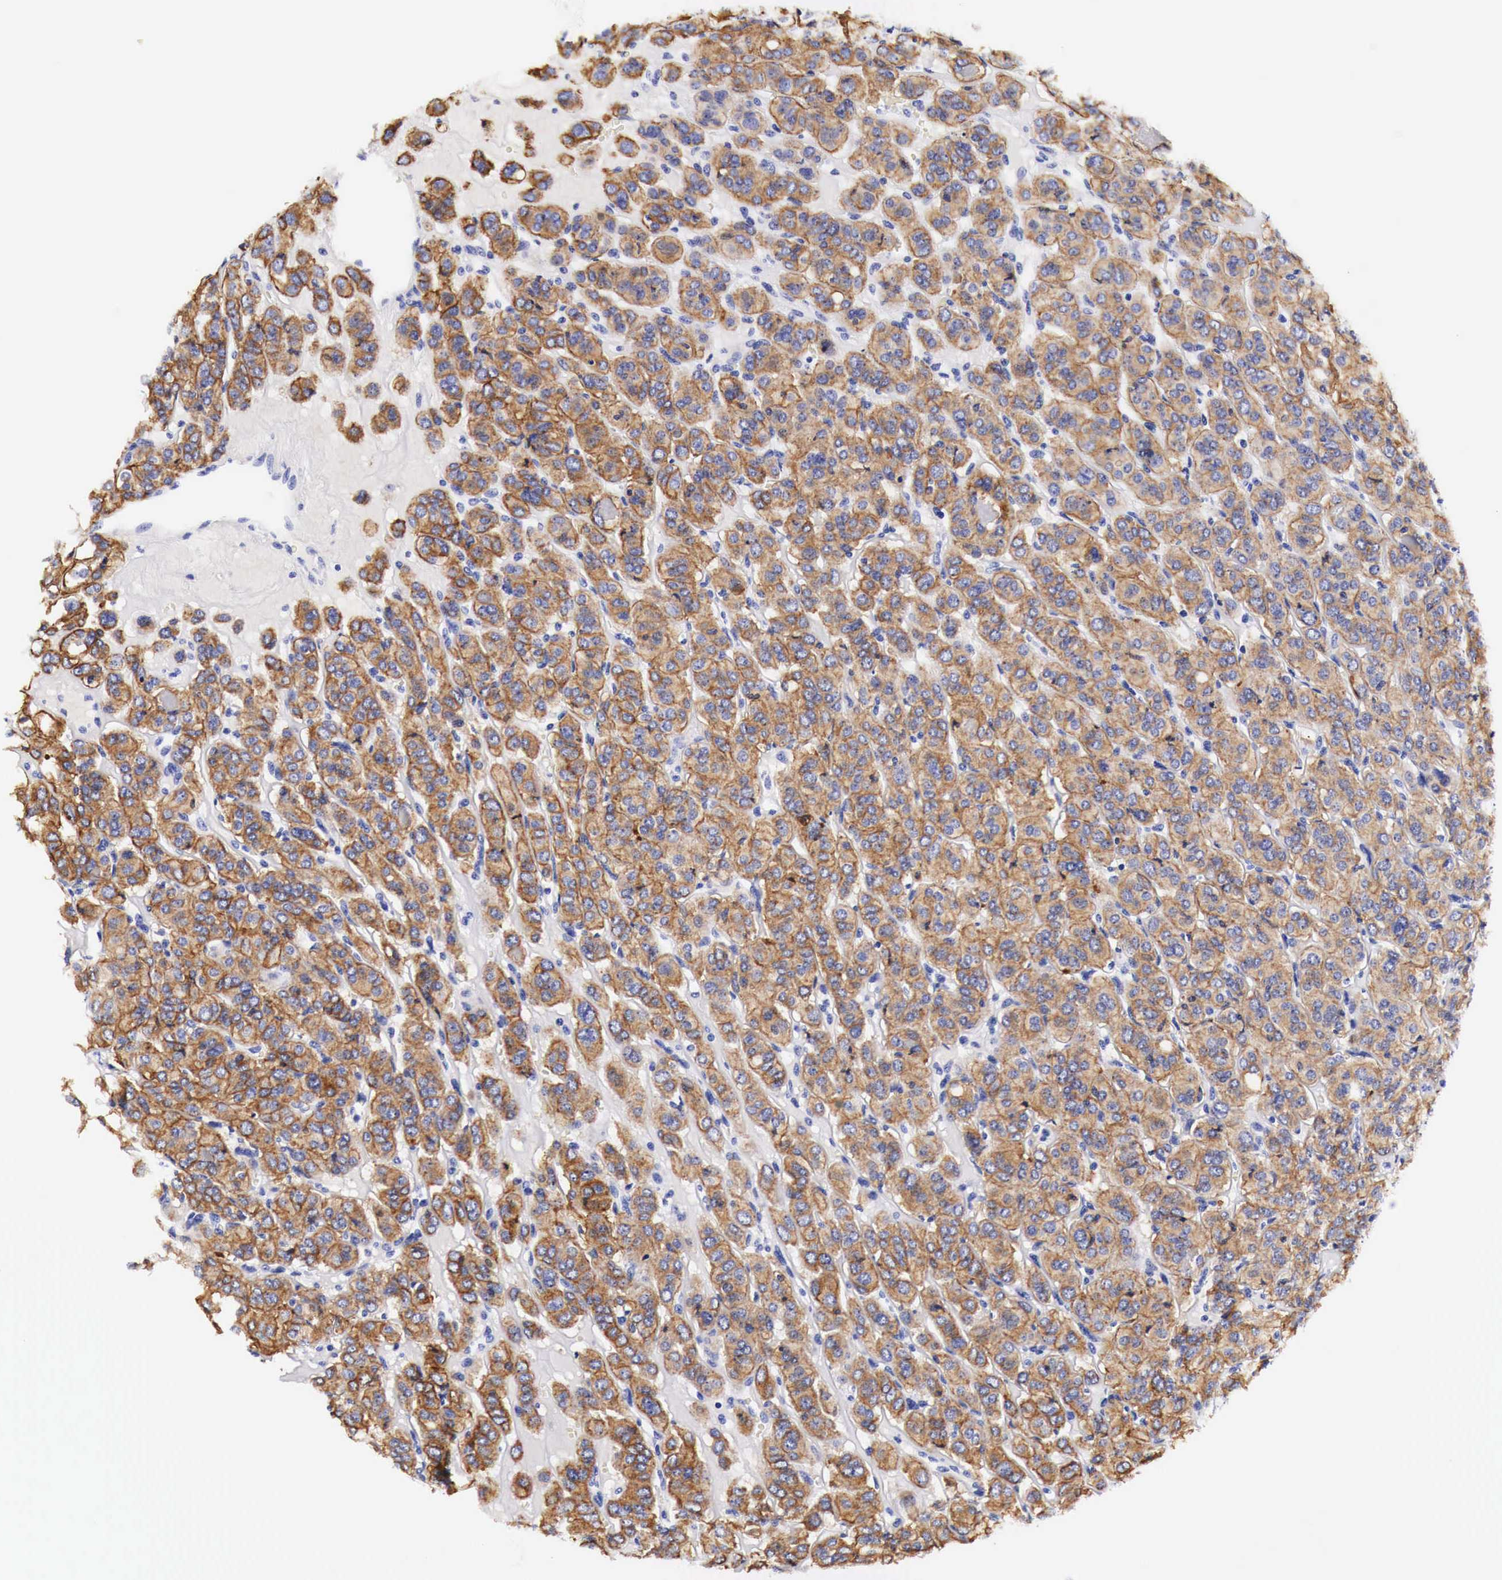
{"staining": {"intensity": "moderate", "quantity": ">75%", "location": "cytoplasmic/membranous"}, "tissue": "thyroid cancer", "cell_type": "Tumor cells", "image_type": "cancer", "snomed": [{"axis": "morphology", "description": "Follicular adenoma carcinoma, NOS"}, {"axis": "topography", "description": "Thyroid gland"}], "caption": "IHC image of neoplastic tissue: human thyroid cancer stained using immunohistochemistry reveals medium levels of moderate protein expression localized specifically in the cytoplasmic/membranous of tumor cells, appearing as a cytoplasmic/membranous brown color.", "gene": "EGFR", "patient": {"sex": "female", "age": 71}}